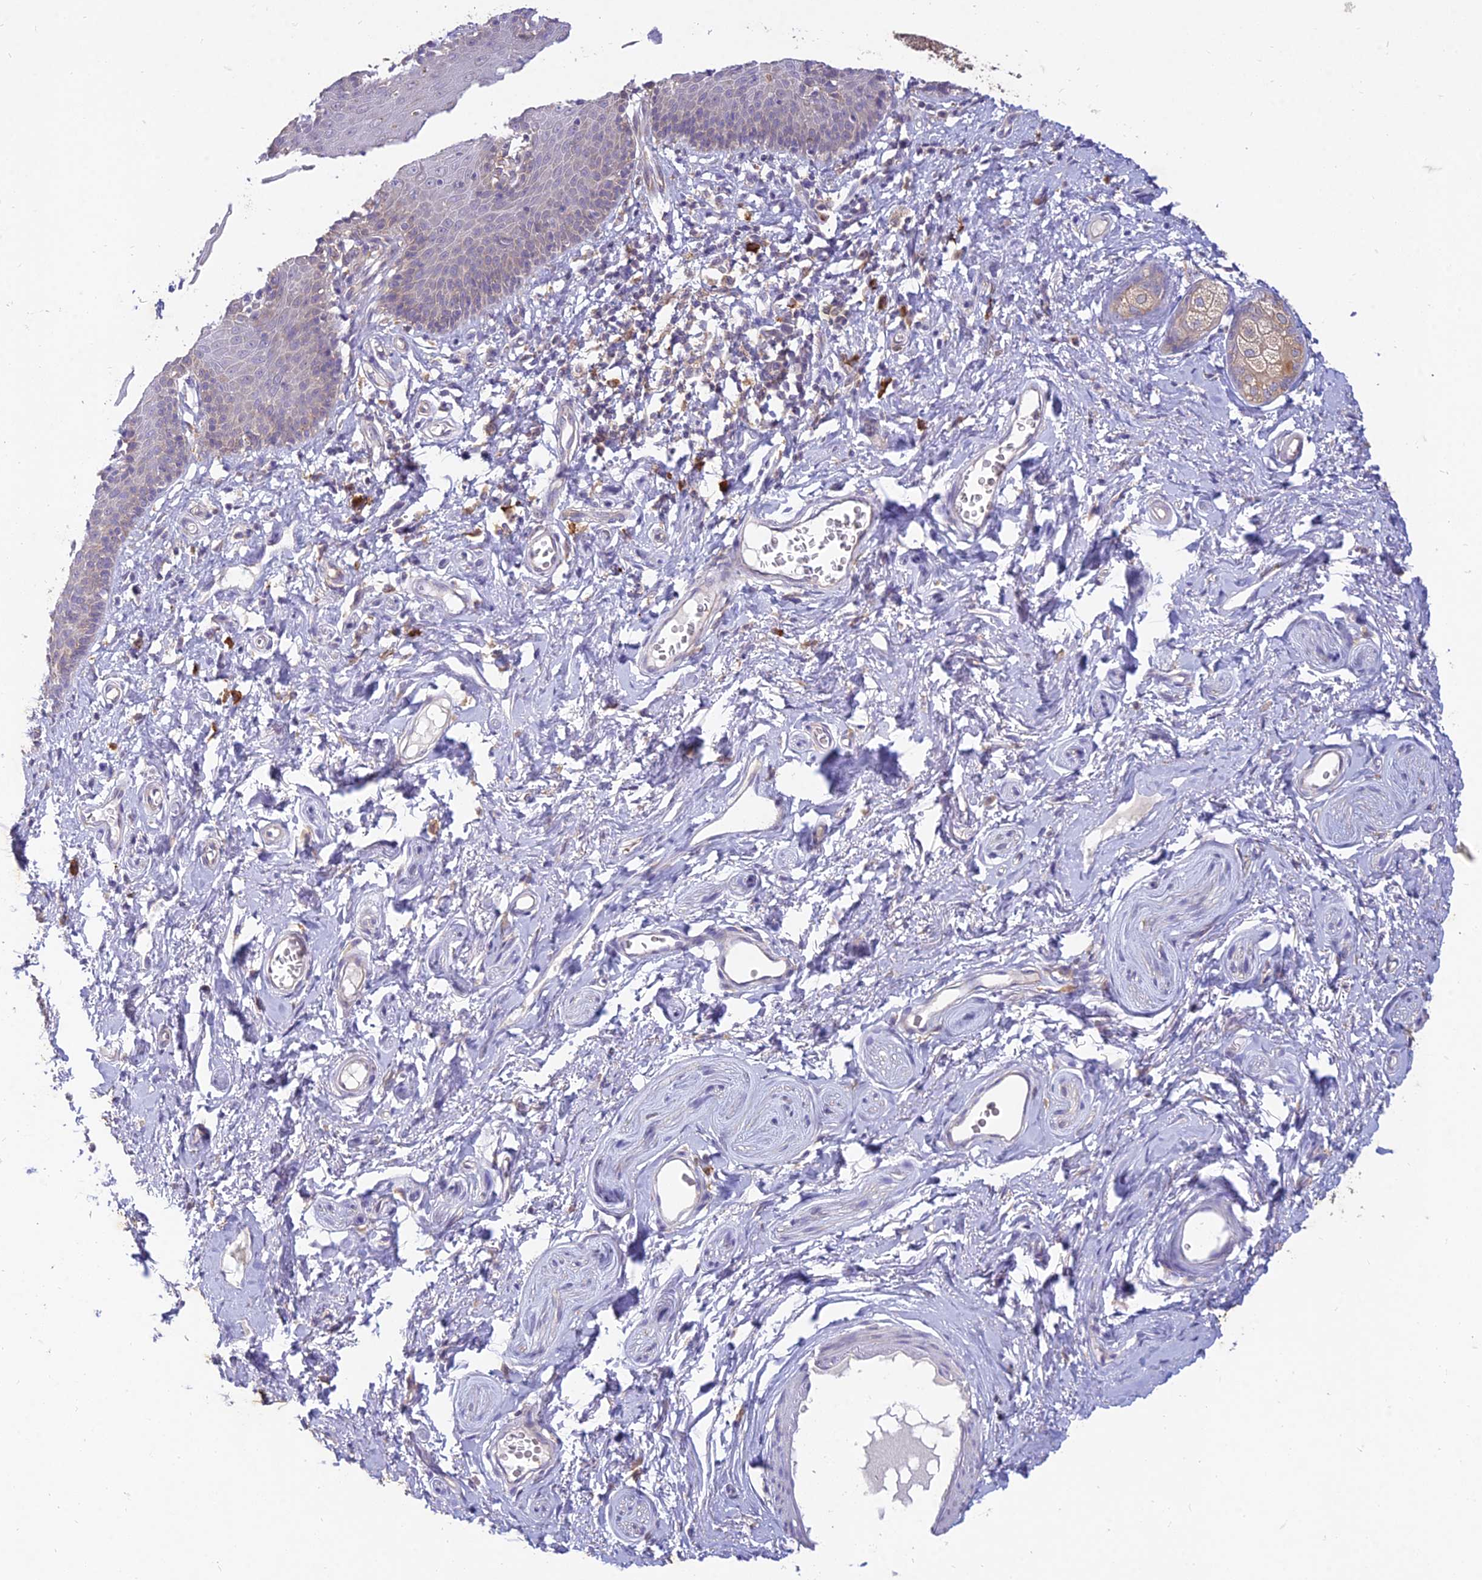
{"staining": {"intensity": "moderate", "quantity": "<25%", "location": "cytoplasmic/membranous"}, "tissue": "skin", "cell_type": "Epidermal cells", "image_type": "normal", "snomed": [{"axis": "morphology", "description": "Normal tissue, NOS"}, {"axis": "topography", "description": "Vulva"}], "caption": "Immunohistochemical staining of unremarkable skin reveals low levels of moderate cytoplasmic/membranous expression in about <25% of epidermal cells.", "gene": "NXNL2", "patient": {"sex": "female", "age": 66}}